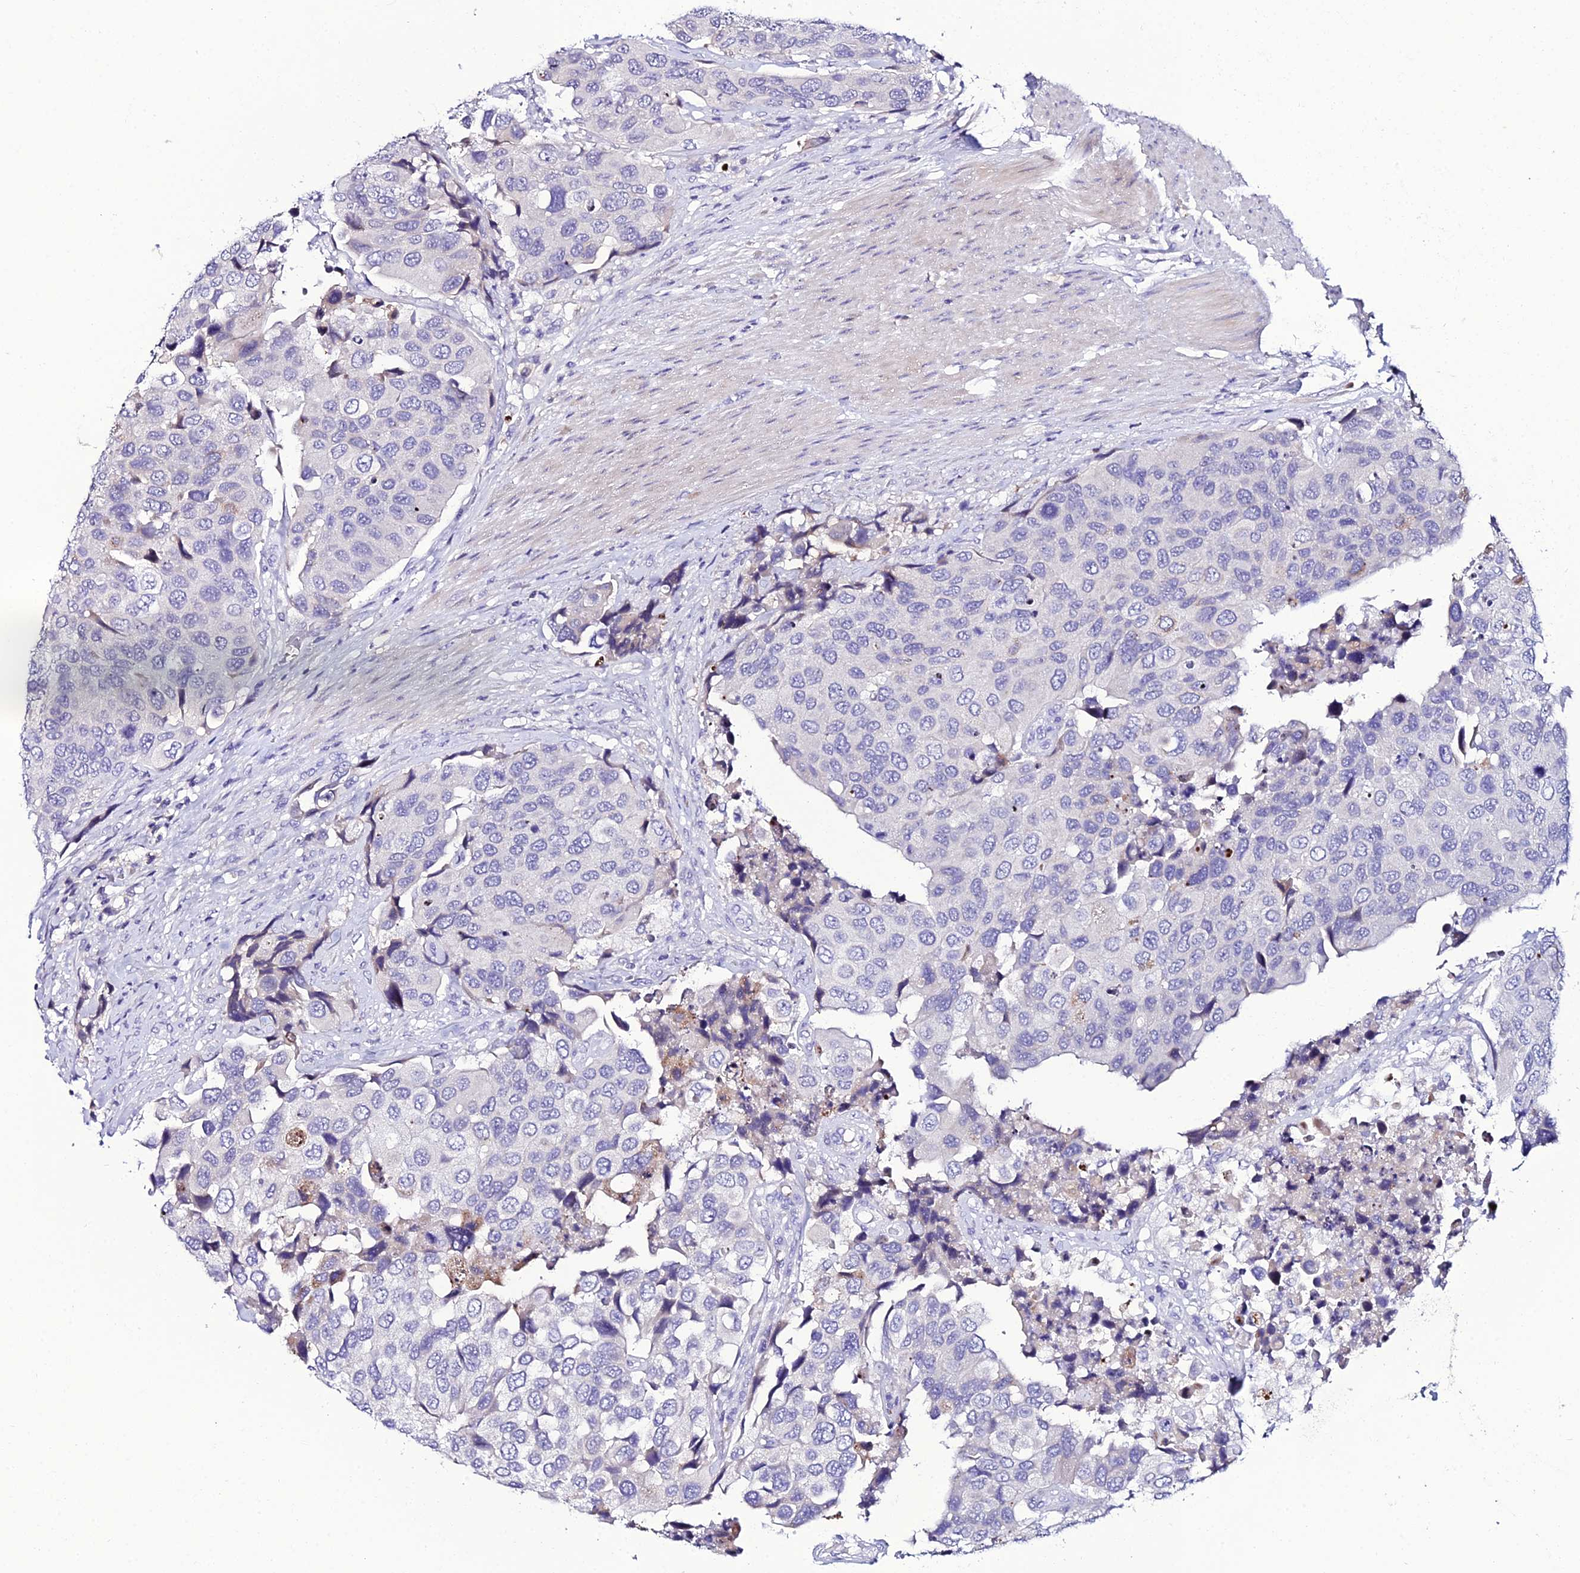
{"staining": {"intensity": "negative", "quantity": "none", "location": "none"}, "tissue": "urothelial cancer", "cell_type": "Tumor cells", "image_type": "cancer", "snomed": [{"axis": "morphology", "description": "Urothelial carcinoma, High grade"}, {"axis": "topography", "description": "Urinary bladder"}], "caption": "Immunohistochemical staining of high-grade urothelial carcinoma demonstrates no significant positivity in tumor cells.", "gene": "DEFB132", "patient": {"sex": "male", "age": 74}}